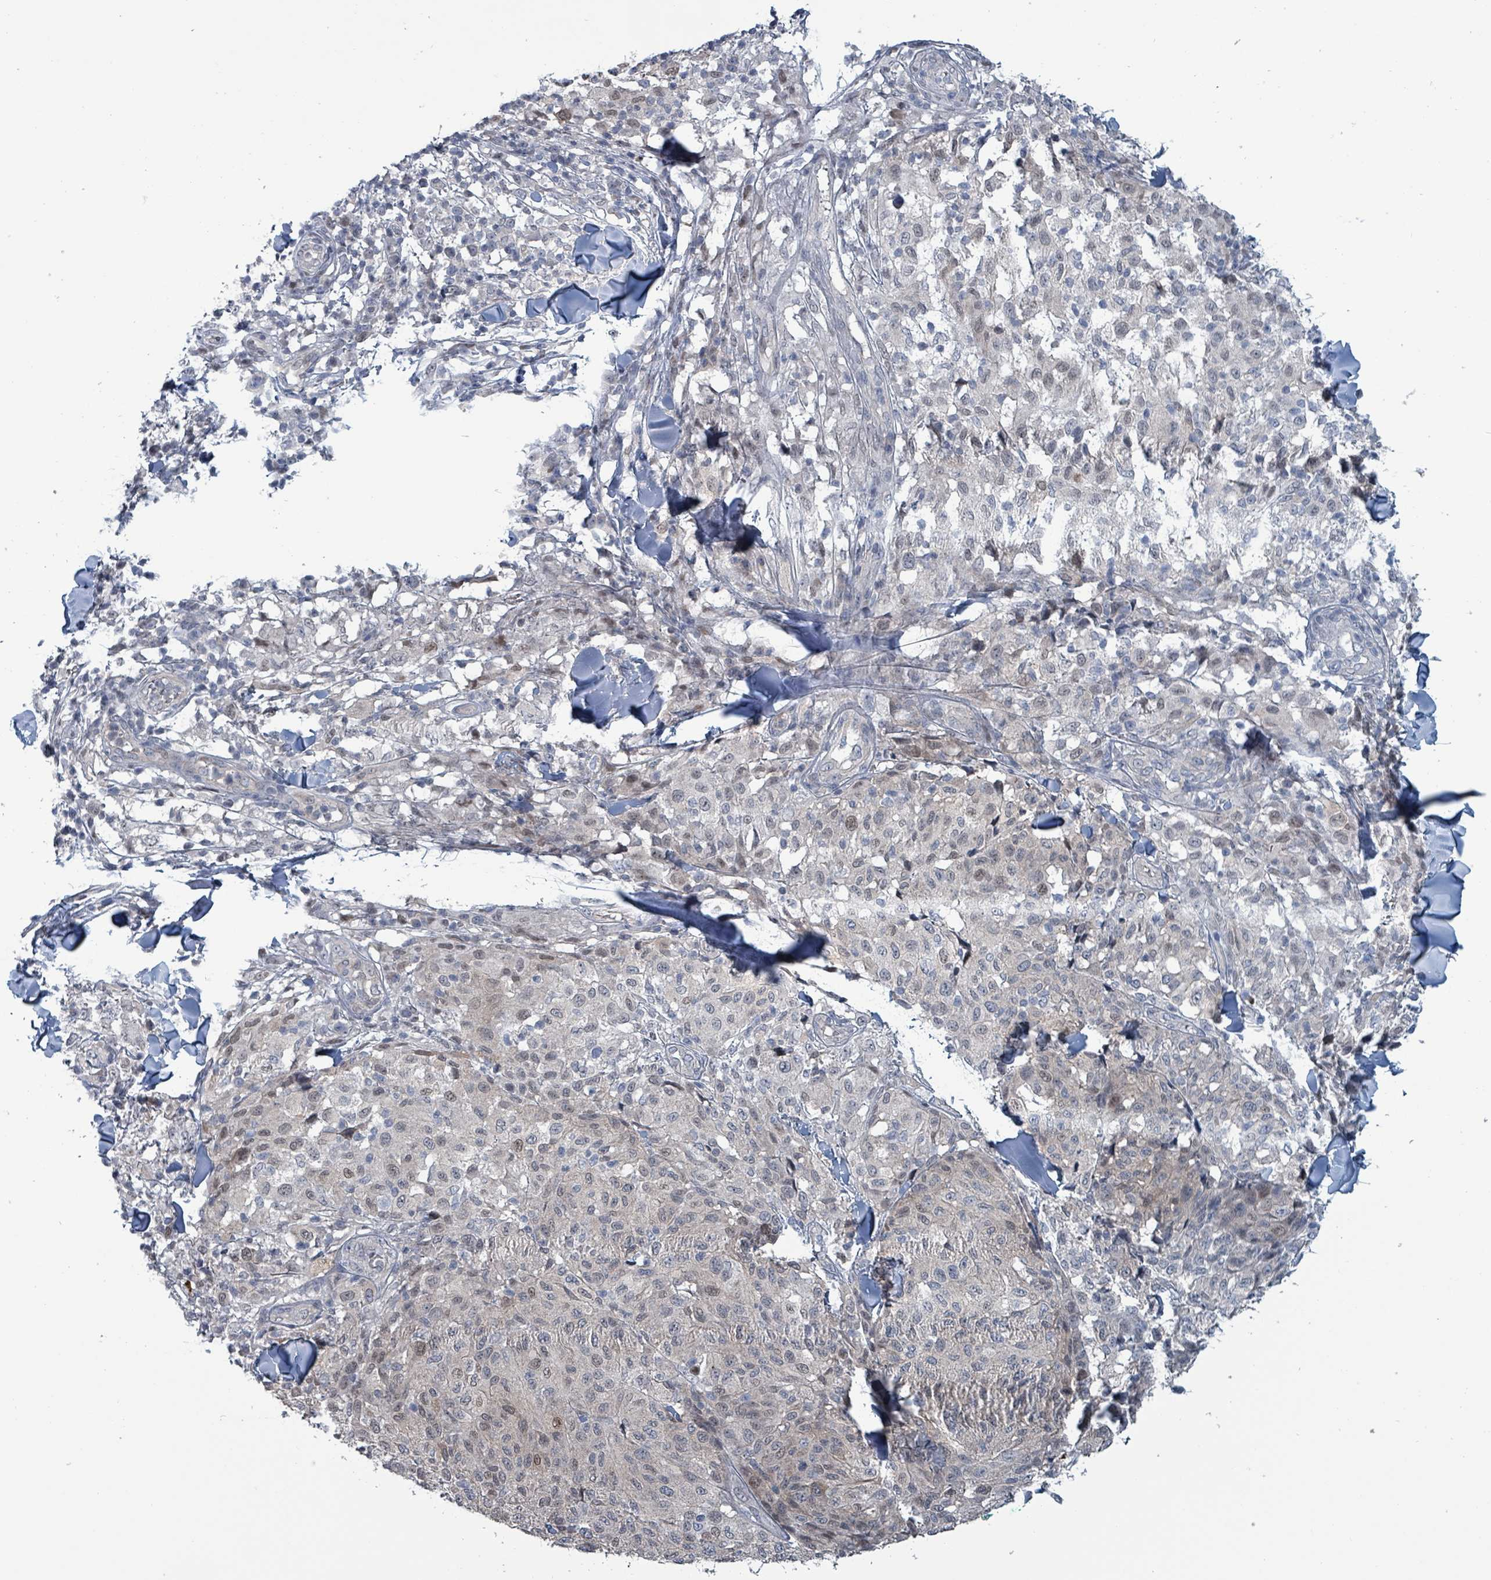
{"staining": {"intensity": "weak", "quantity": "<25%", "location": "nuclear"}, "tissue": "melanoma", "cell_type": "Tumor cells", "image_type": "cancer", "snomed": [{"axis": "morphology", "description": "Malignant melanoma, NOS"}, {"axis": "topography", "description": "Skin"}], "caption": "Tumor cells show no significant protein positivity in malignant melanoma.", "gene": "BIVM", "patient": {"sex": "male", "age": 66}}